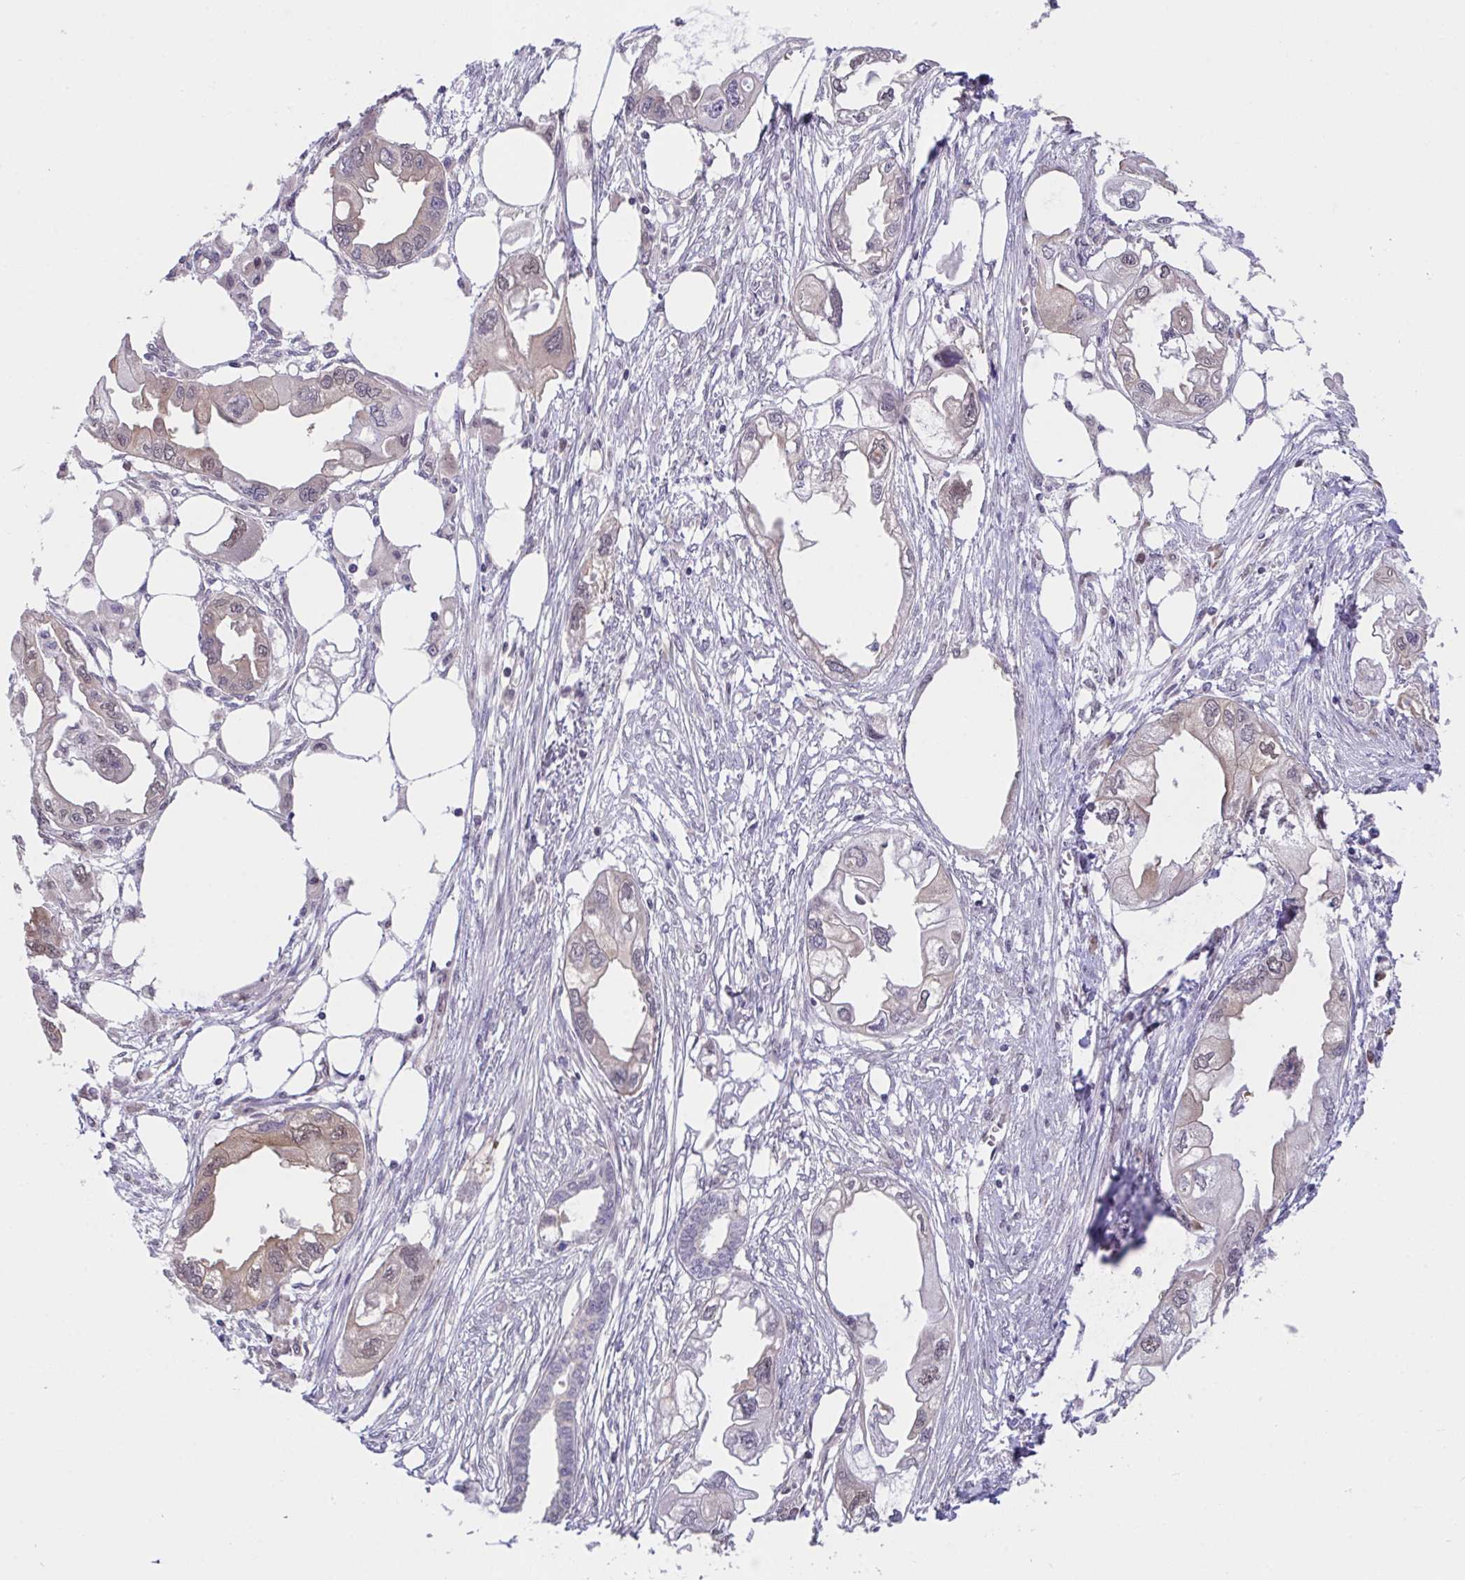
{"staining": {"intensity": "negative", "quantity": "none", "location": "none"}, "tissue": "endometrial cancer", "cell_type": "Tumor cells", "image_type": "cancer", "snomed": [{"axis": "morphology", "description": "Adenocarcinoma, NOS"}, {"axis": "morphology", "description": "Adenocarcinoma, metastatic, NOS"}, {"axis": "topography", "description": "Adipose tissue"}, {"axis": "topography", "description": "Endometrium"}], "caption": "Micrograph shows no significant protein positivity in tumor cells of metastatic adenocarcinoma (endometrial). (DAB immunohistochemistry visualized using brightfield microscopy, high magnification).", "gene": "ZNF444", "patient": {"sex": "female", "age": 67}}